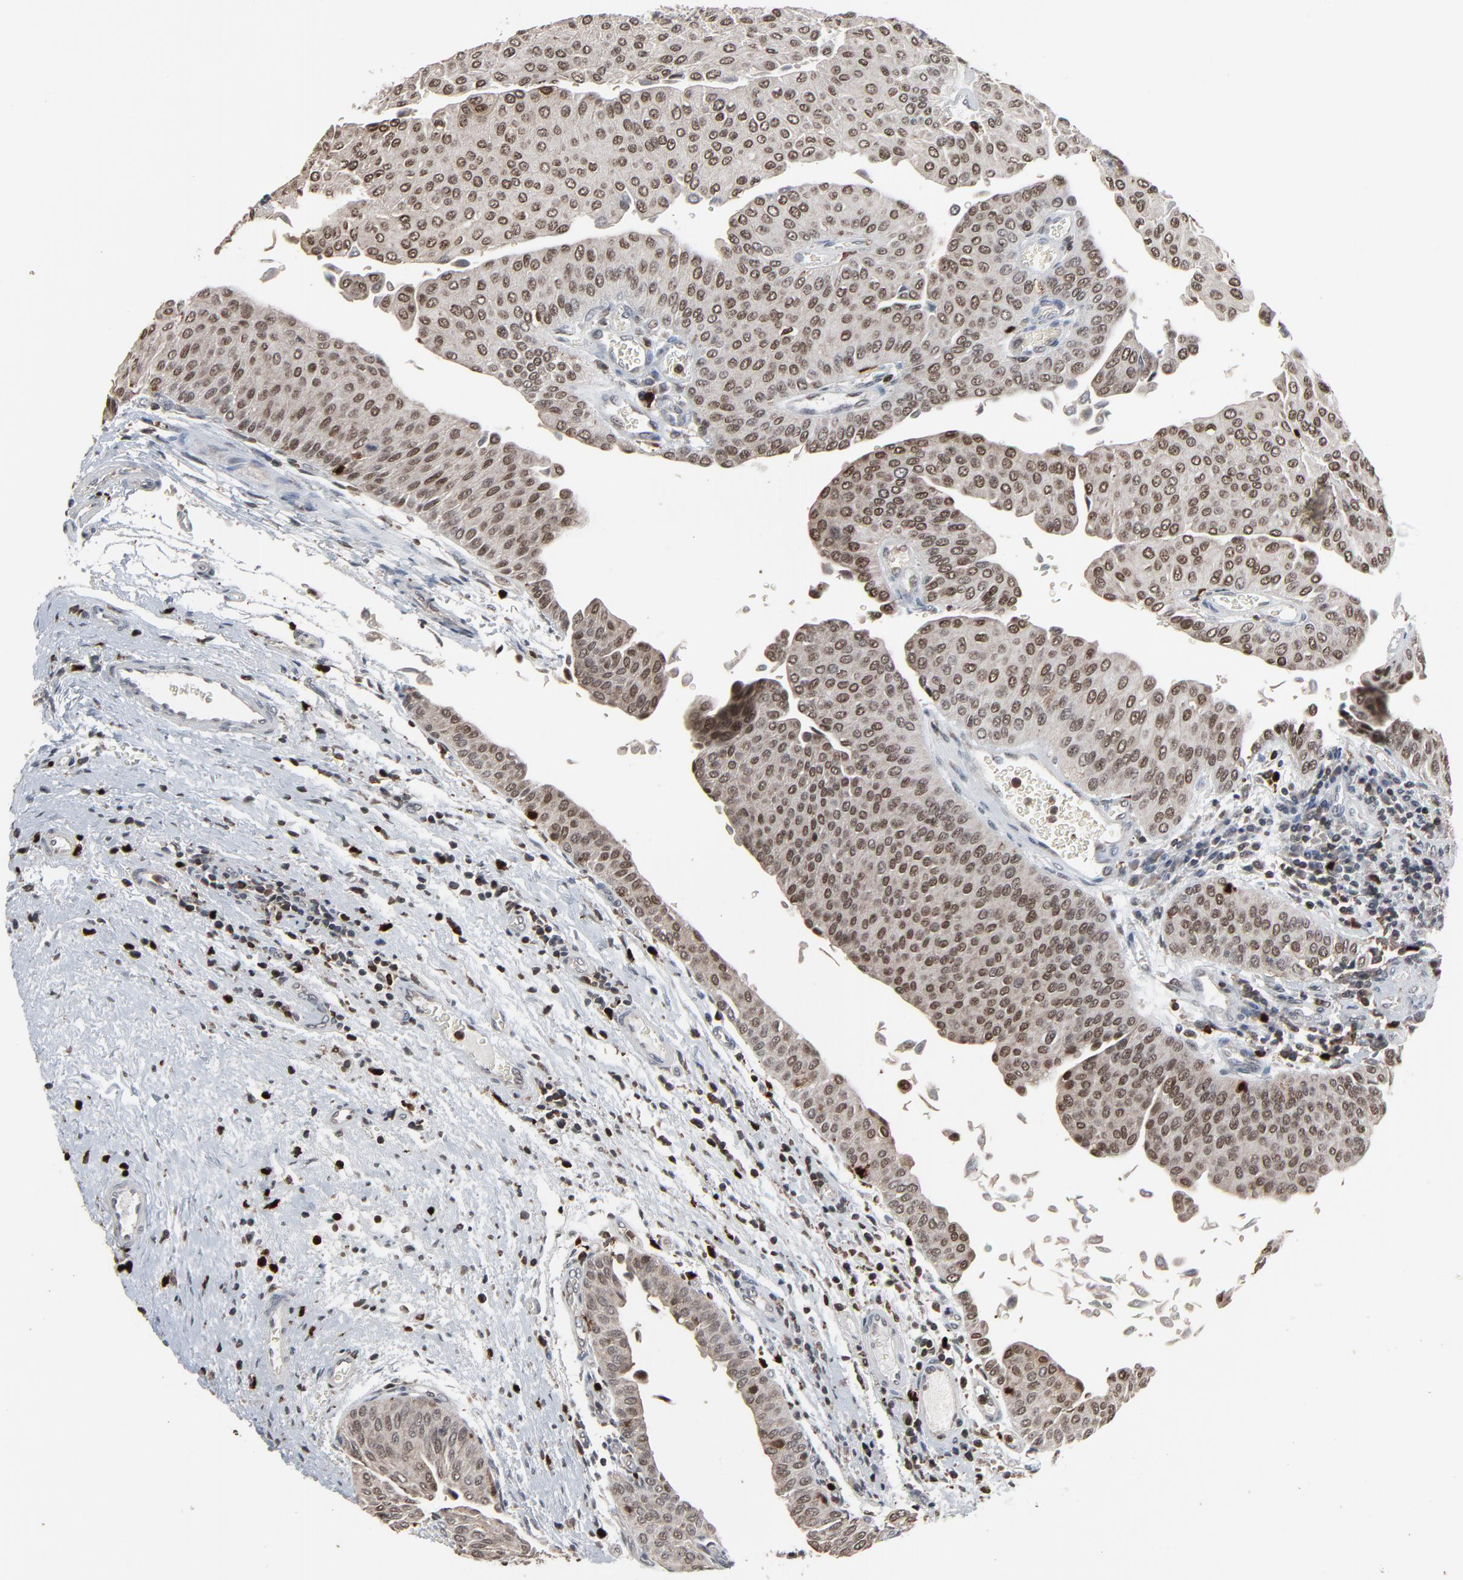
{"staining": {"intensity": "moderate", "quantity": ">75%", "location": "cytoplasmic/membranous,nuclear"}, "tissue": "urothelial cancer", "cell_type": "Tumor cells", "image_type": "cancer", "snomed": [{"axis": "morphology", "description": "Urothelial carcinoma, Low grade"}, {"axis": "topography", "description": "Urinary bladder"}], "caption": "A high-resolution micrograph shows IHC staining of urothelial carcinoma (low-grade), which demonstrates moderate cytoplasmic/membranous and nuclear expression in about >75% of tumor cells. Immunohistochemistry (ihc) stains the protein in brown and the nuclei are stained blue.", "gene": "DOCK8", "patient": {"sex": "male", "age": 64}}